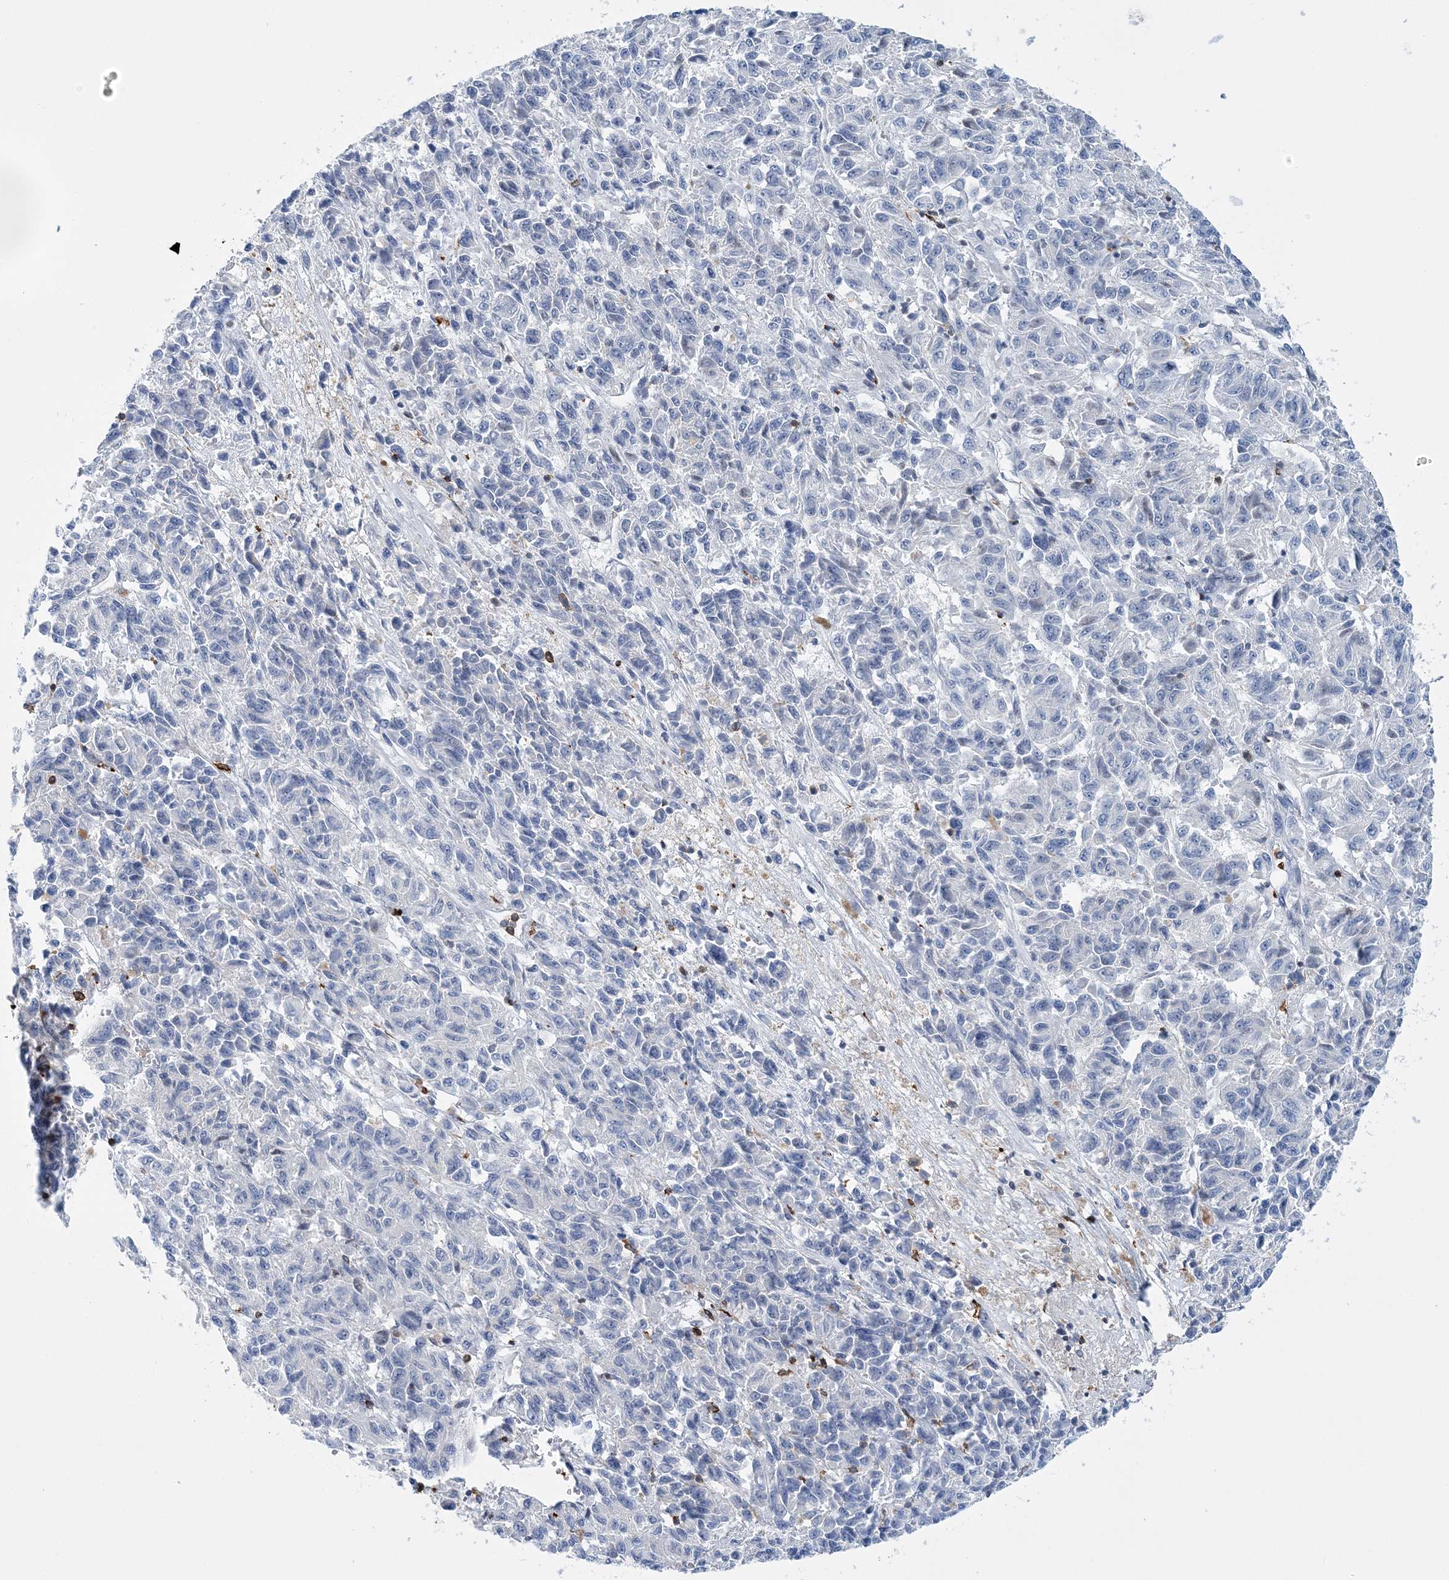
{"staining": {"intensity": "negative", "quantity": "none", "location": "none"}, "tissue": "melanoma", "cell_type": "Tumor cells", "image_type": "cancer", "snomed": [{"axis": "morphology", "description": "Malignant melanoma, Metastatic site"}, {"axis": "topography", "description": "Lung"}], "caption": "The image exhibits no significant positivity in tumor cells of melanoma.", "gene": "PRMT9", "patient": {"sex": "male", "age": 64}}